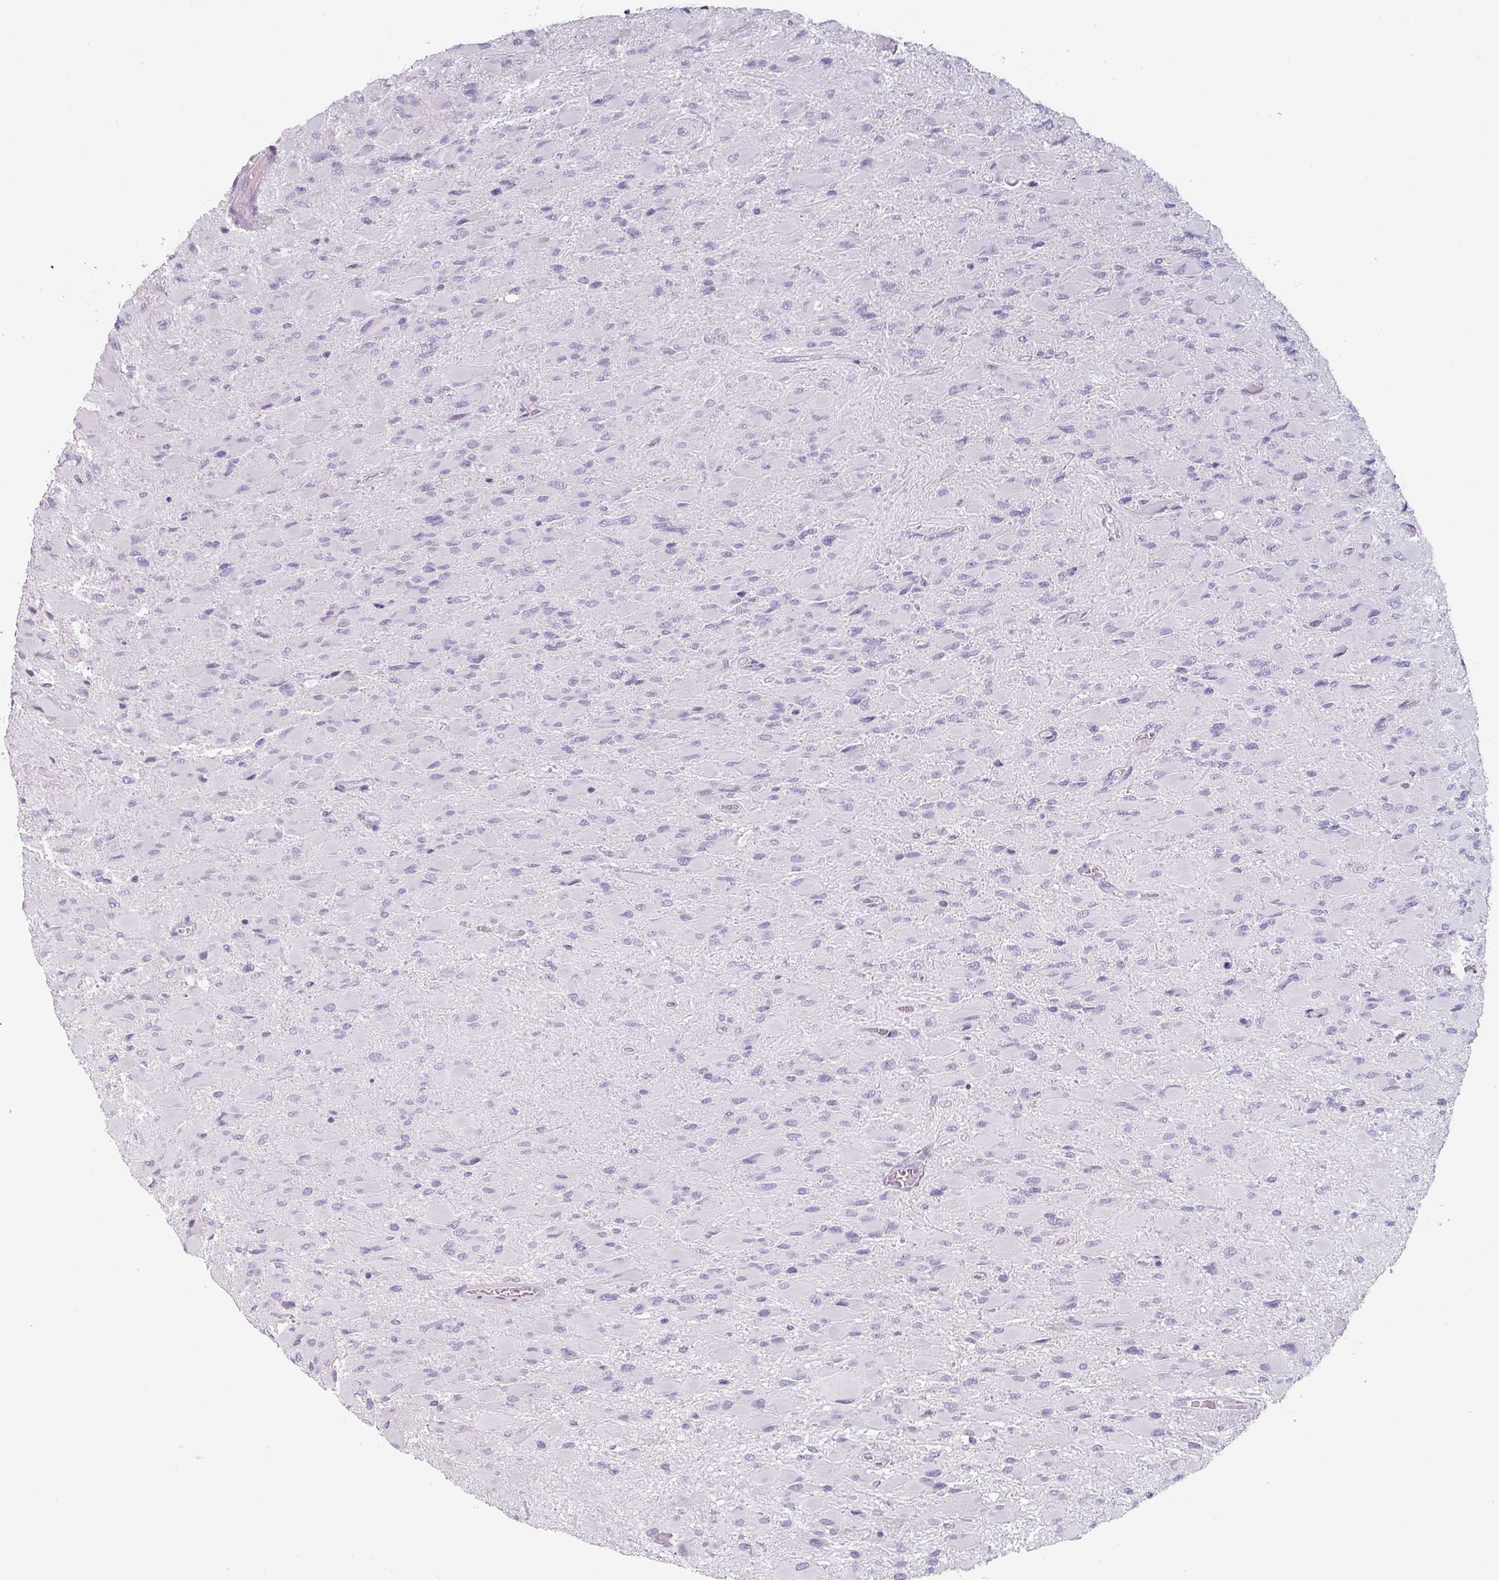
{"staining": {"intensity": "negative", "quantity": "none", "location": "none"}, "tissue": "glioma", "cell_type": "Tumor cells", "image_type": "cancer", "snomed": [{"axis": "morphology", "description": "Glioma, malignant, High grade"}, {"axis": "topography", "description": "Cerebral cortex"}], "caption": "DAB (3,3'-diaminobenzidine) immunohistochemical staining of human high-grade glioma (malignant) reveals no significant positivity in tumor cells. (Immunohistochemistry, brightfield microscopy, high magnification).", "gene": "SFTPA1", "patient": {"sex": "female", "age": 36}}